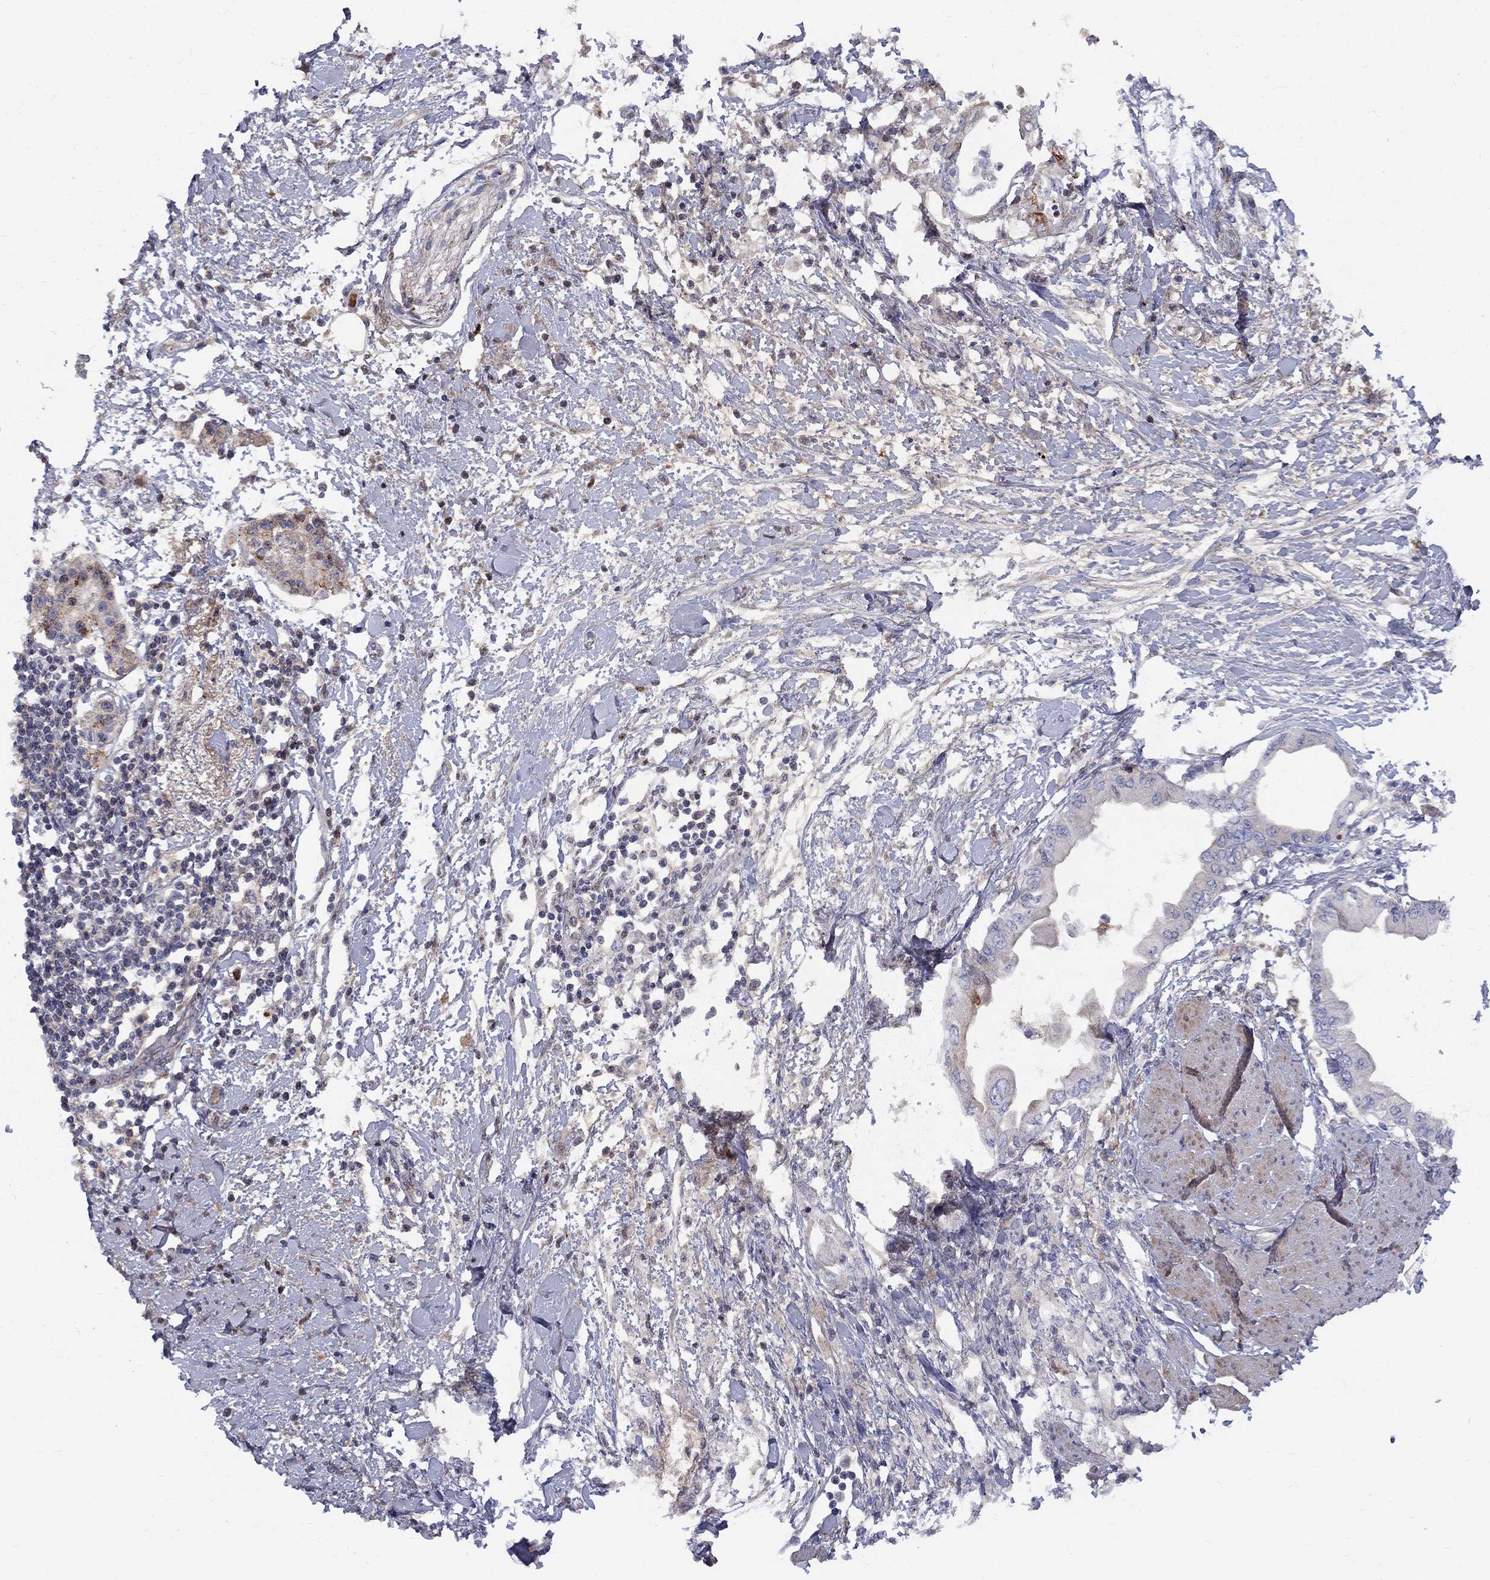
{"staining": {"intensity": "negative", "quantity": "none", "location": "none"}, "tissue": "pancreatic cancer", "cell_type": "Tumor cells", "image_type": "cancer", "snomed": [{"axis": "morphology", "description": "Normal tissue, NOS"}, {"axis": "morphology", "description": "Adenocarcinoma, NOS"}, {"axis": "topography", "description": "Pancreas"}, {"axis": "topography", "description": "Duodenum"}], "caption": "This is an immunohistochemistry (IHC) histopathology image of pancreatic cancer (adenocarcinoma). There is no expression in tumor cells.", "gene": "EPDR1", "patient": {"sex": "female", "age": 60}}